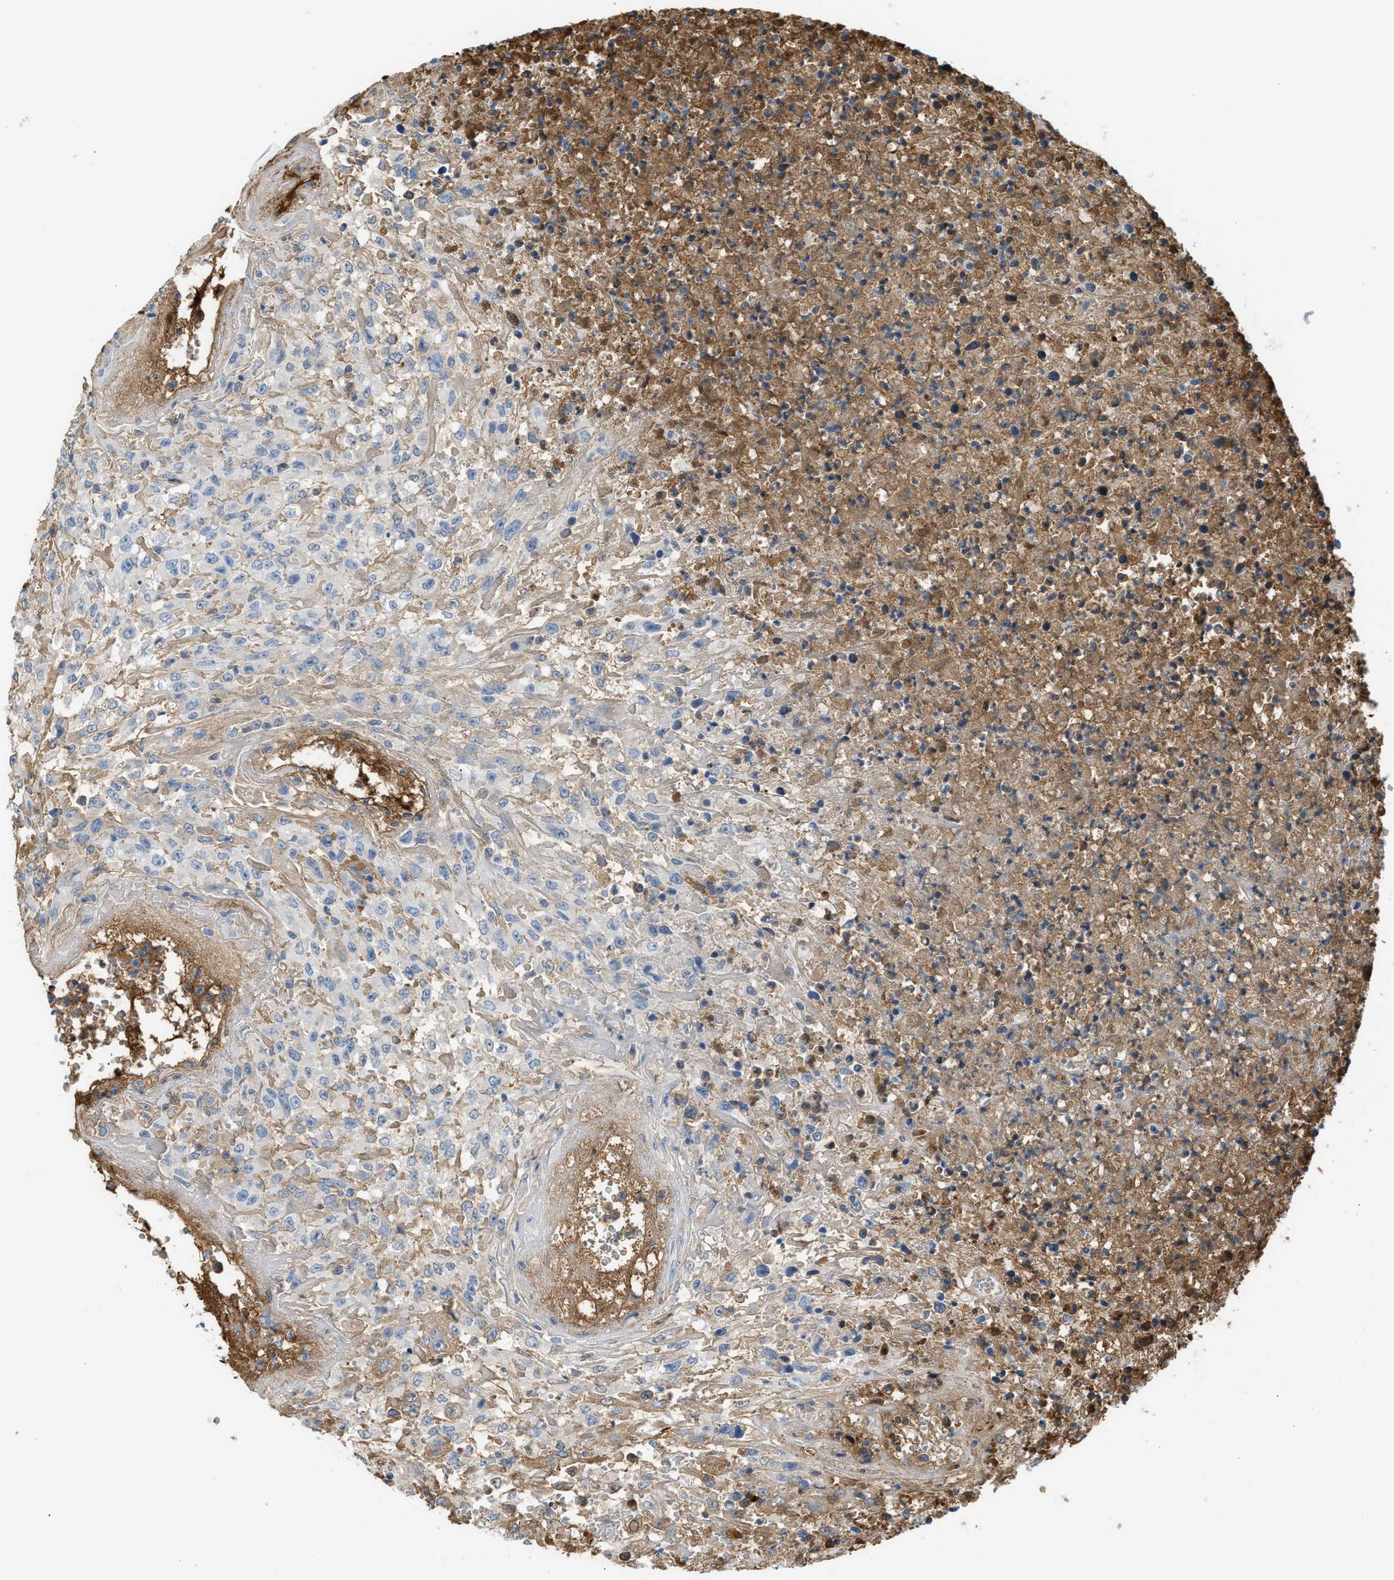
{"staining": {"intensity": "moderate", "quantity": "<25%", "location": "cytoplasmic/membranous"}, "tissue": "urothelial cancer", "cell_type": "Tumor cells", "image_type": "cancer", "snomed": [{"axis": "morphology", "description": "Urothelial carcinoma, High grade"}, {"axis": "topography", "description": "Urinary bladder"}], "caption": "Immunohistochemical staining of human urothelial carcinoma (high-grade) reveals moderate cytoplasmic/membranous protein positivity in about <25% of tumor cells.", "gene": "CFI", "patient": {"sex": "male", "age": 46}}